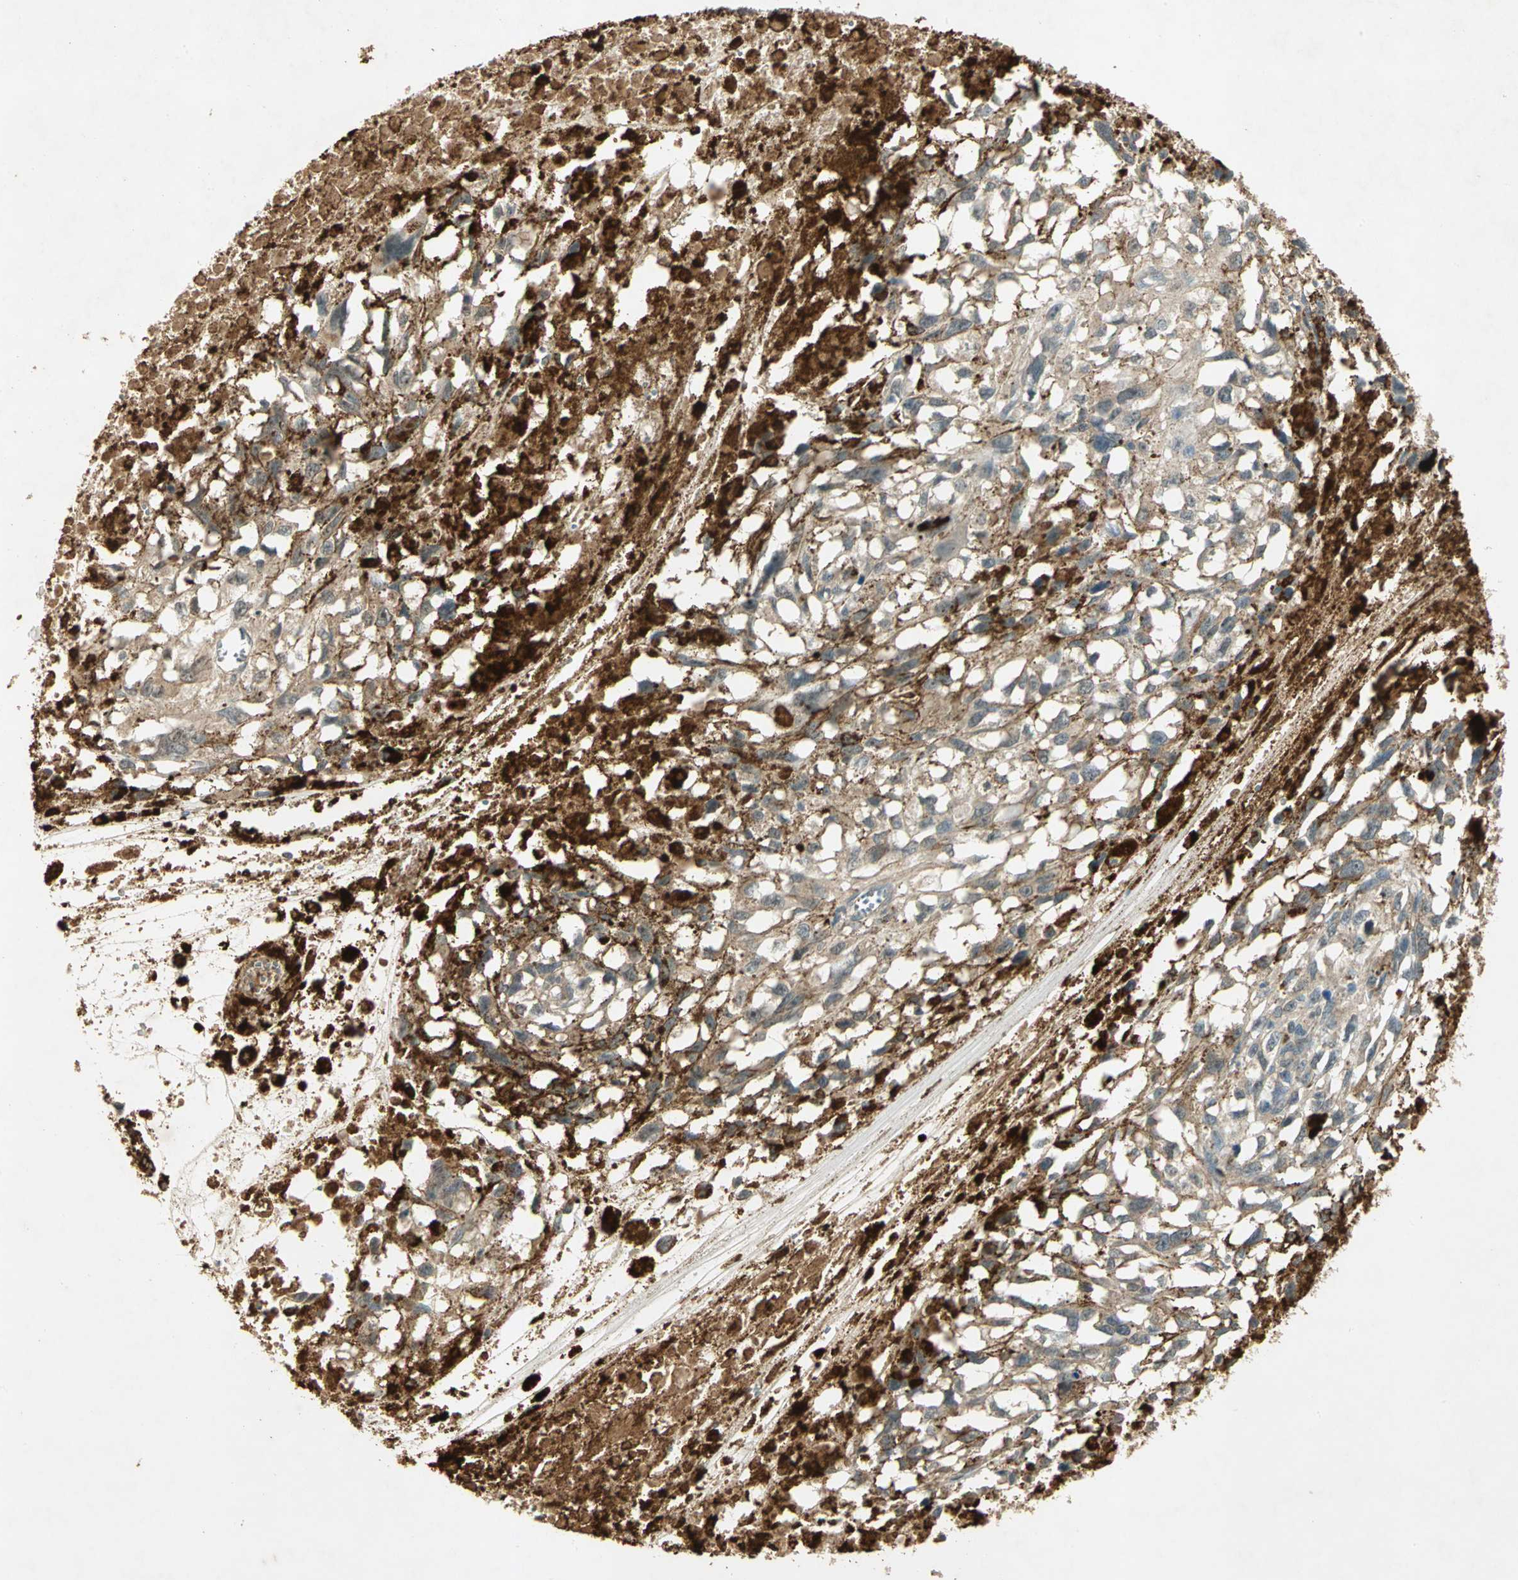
{"staining": {"intensity": "weak", "quantity": ">75%", "location": "cytoplasmic/membranous"}, "tissue": "melanoma", "cell_type": "Tumor cells", "image_type": "cancer", "snomed": [{"axis": "morphology", "description": "Malignant melanoma, Metastatic site"}, {"axis": "topography", "description": "Lymph node"}], "caption": "This histopathology image displays immunohistochemistry staining of malignant melanoma (metastatic site), with low weak cytoplasmic/membranous positivity in about >75% of tumor cells.", "gene": "KEAP1", "patient": {"sex": "male", "age": 59}}